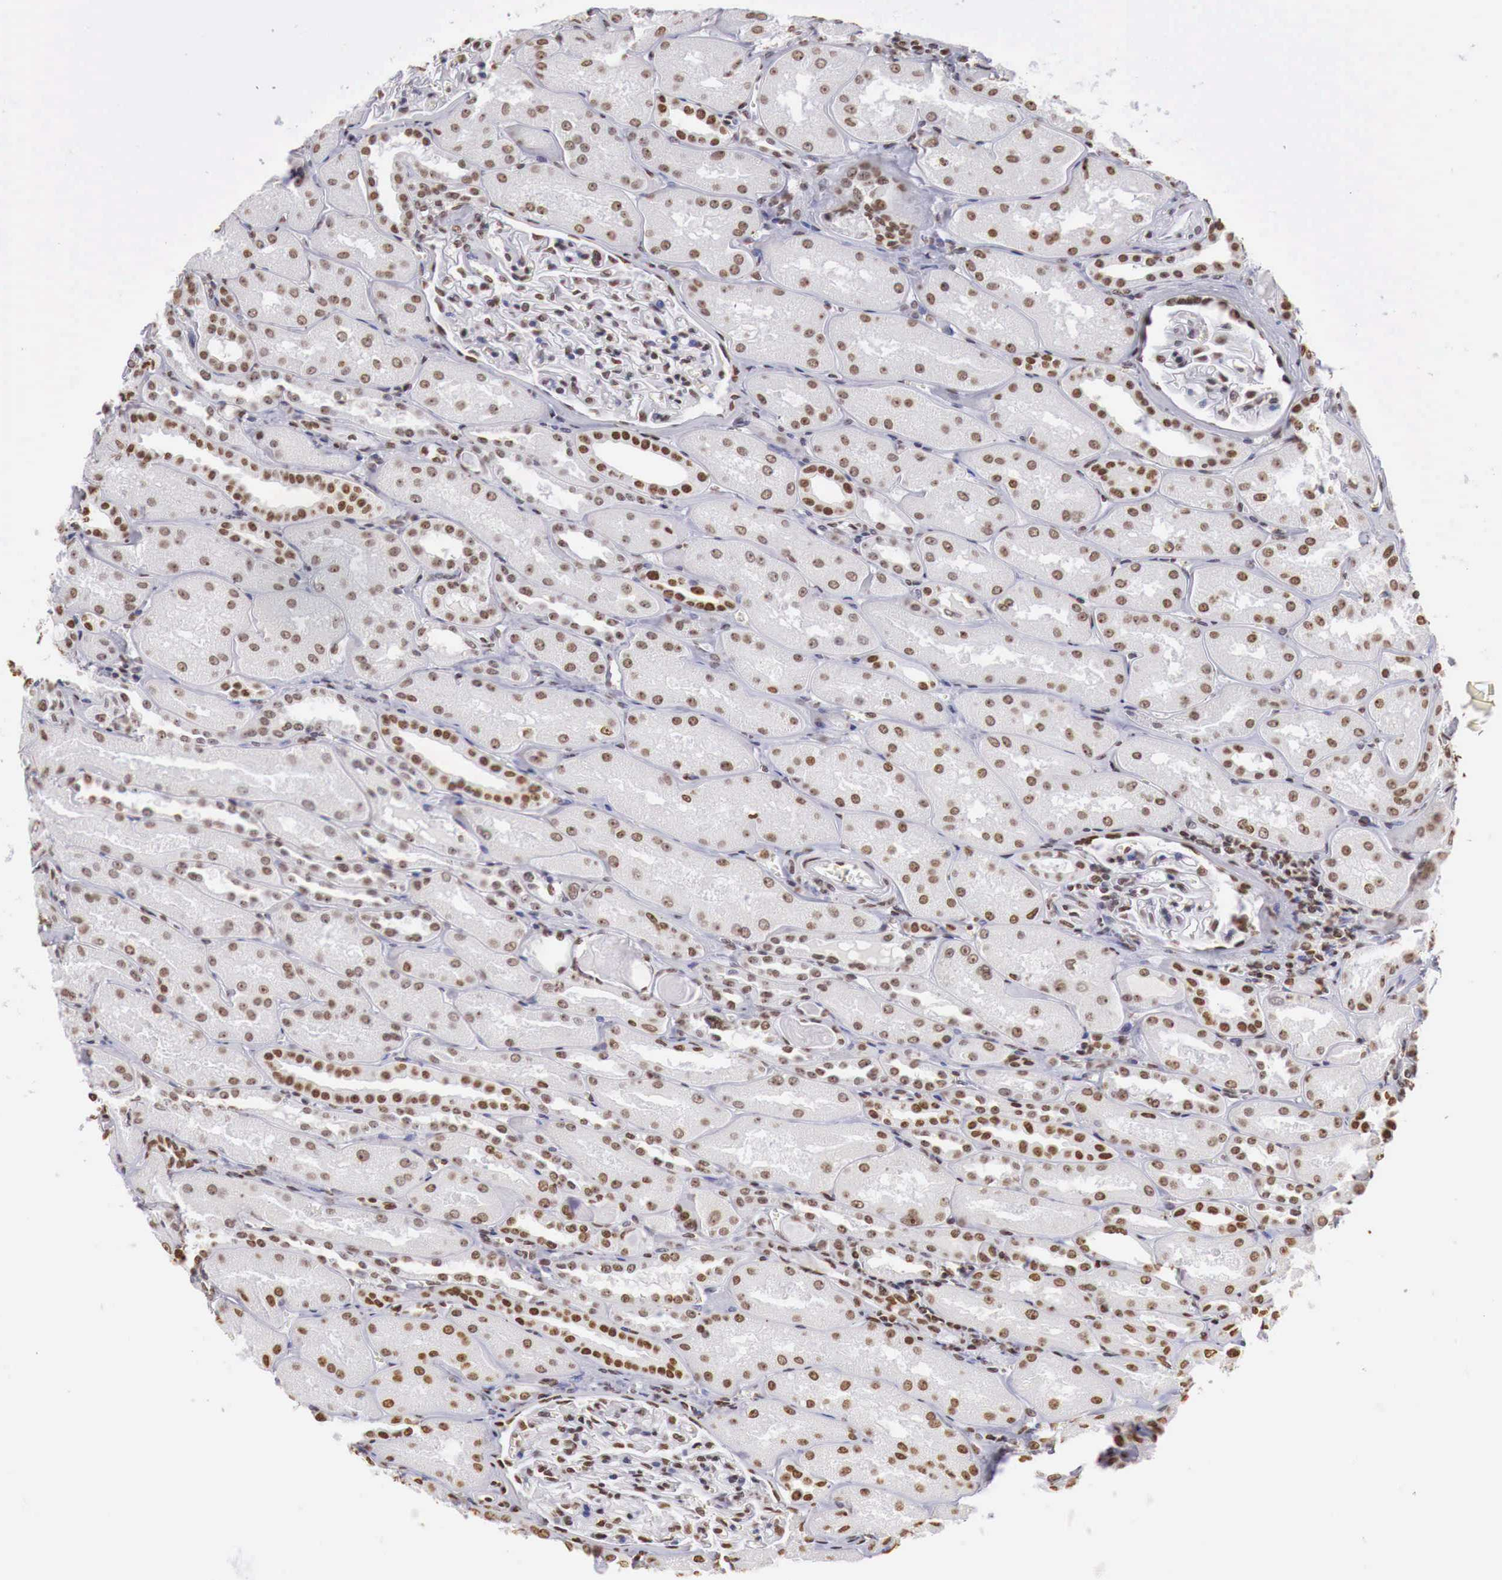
{"staining": {"intensity": "strong", "quantity": ">75%", "location": "nuclear"}, "tissue": "kidney", "cell_type": "Cells in glomeruli", "image_type": "normal", "snomed": [{"axis": "morphology", "description": "Normal tissue, NOS"}, {"axis": "topography", "description": "Kidney"}], "caption": "Protein analysis of benign kidney shows strong nuclear expression in about >75% of cells in glomeruli.", "gene": "DKC1", "patient": {"sex": "male", "age": 61}}